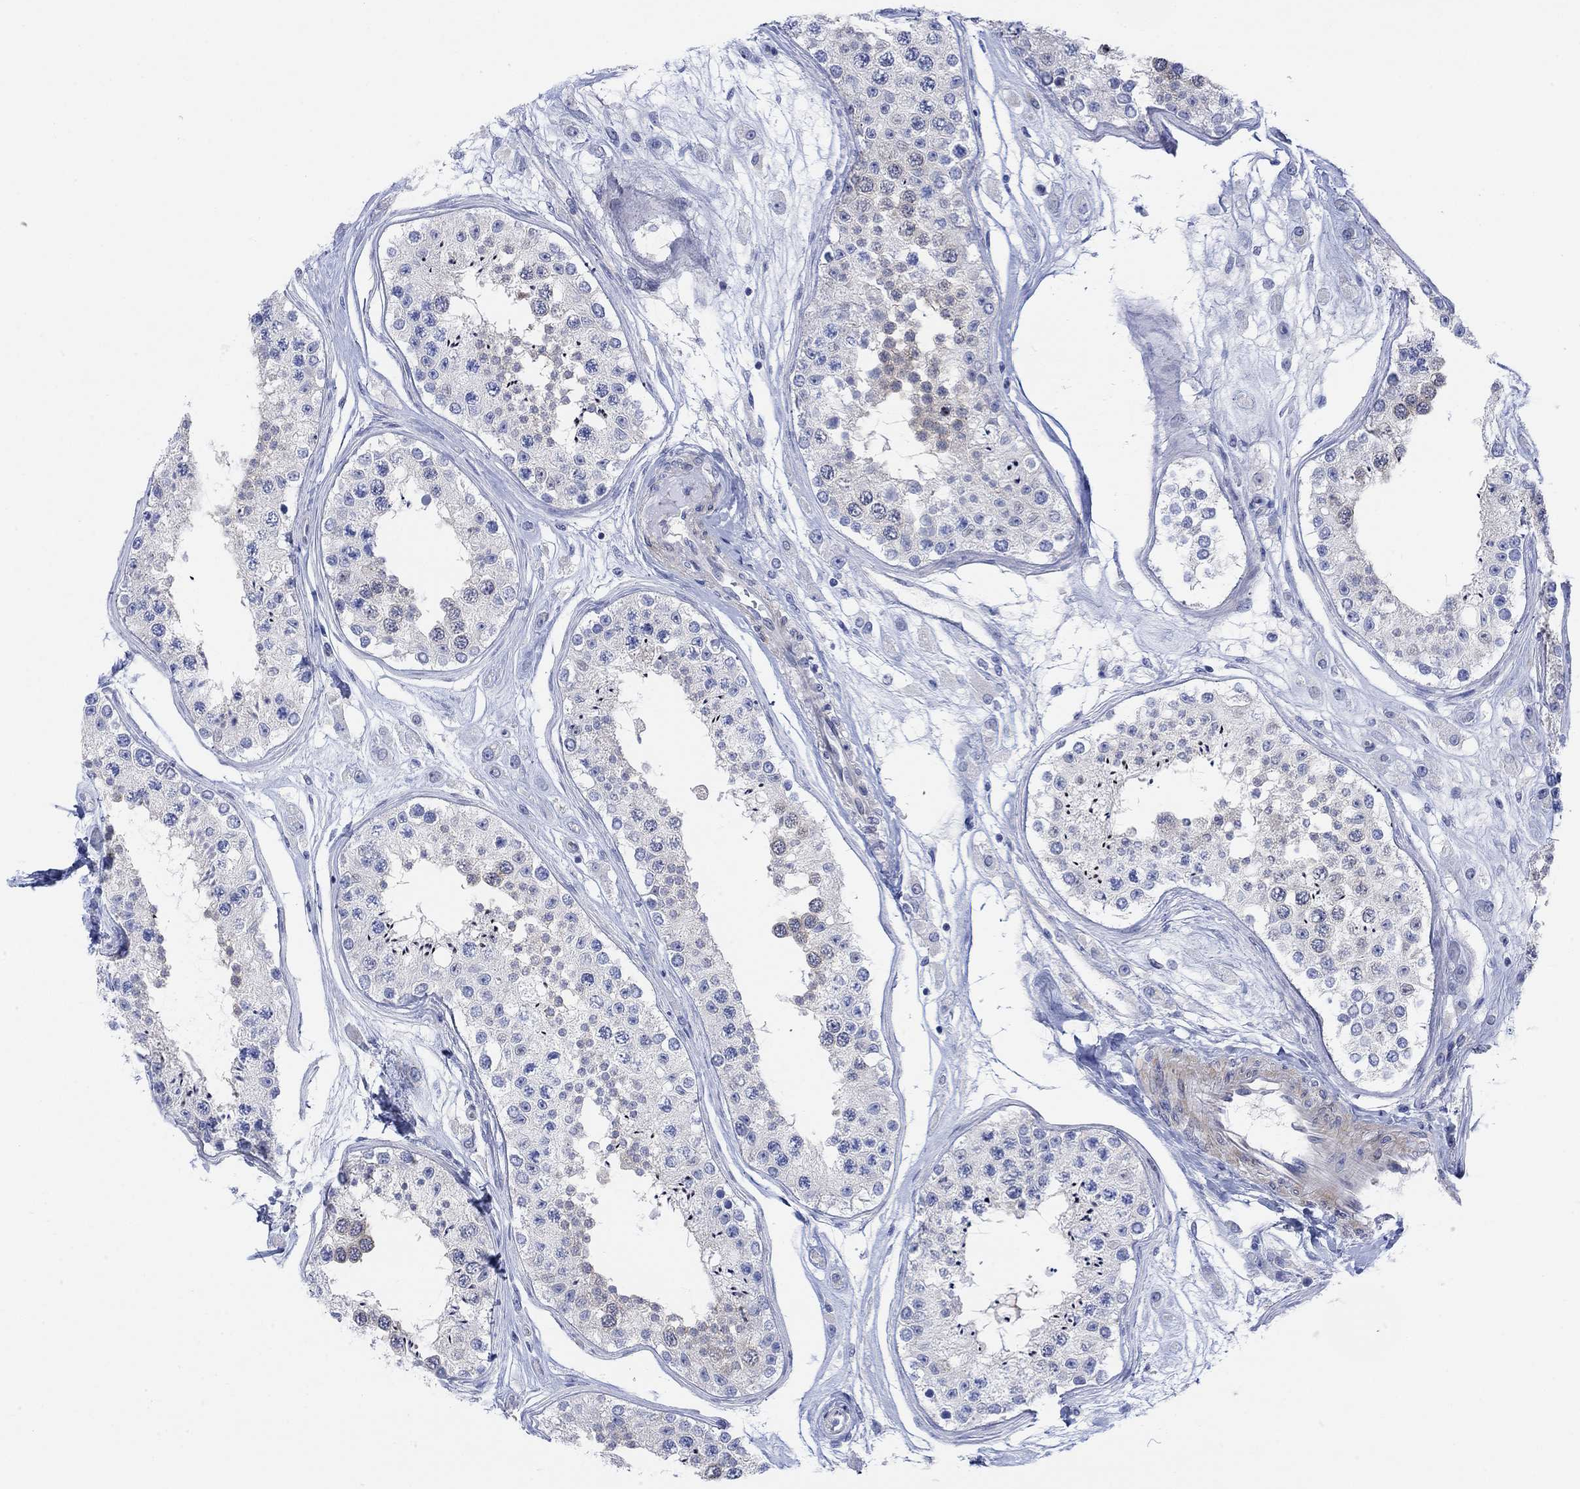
{"staining": {"intensity": "negative", "quantity": "none", "location": "none"}, "tissue": "testis", "cell_type": "Cells in seminiferous ducts", "image_type": "normal", "snomed": [{"axis": "morphology", "description": "Normal tissue, NOS"}, {"axis": "topography", "description": "Testis"}], "caption": "An IHC micrograph of unremarkable testis is shown. There is no staining in cells in seminiferous ducts of testis. (DAB immunohistochemistry (IHC) visualized using brightfield microscopy, high magnification).", "gene": "TLDC2", "patient": {"sex": "male", "age": 25}}